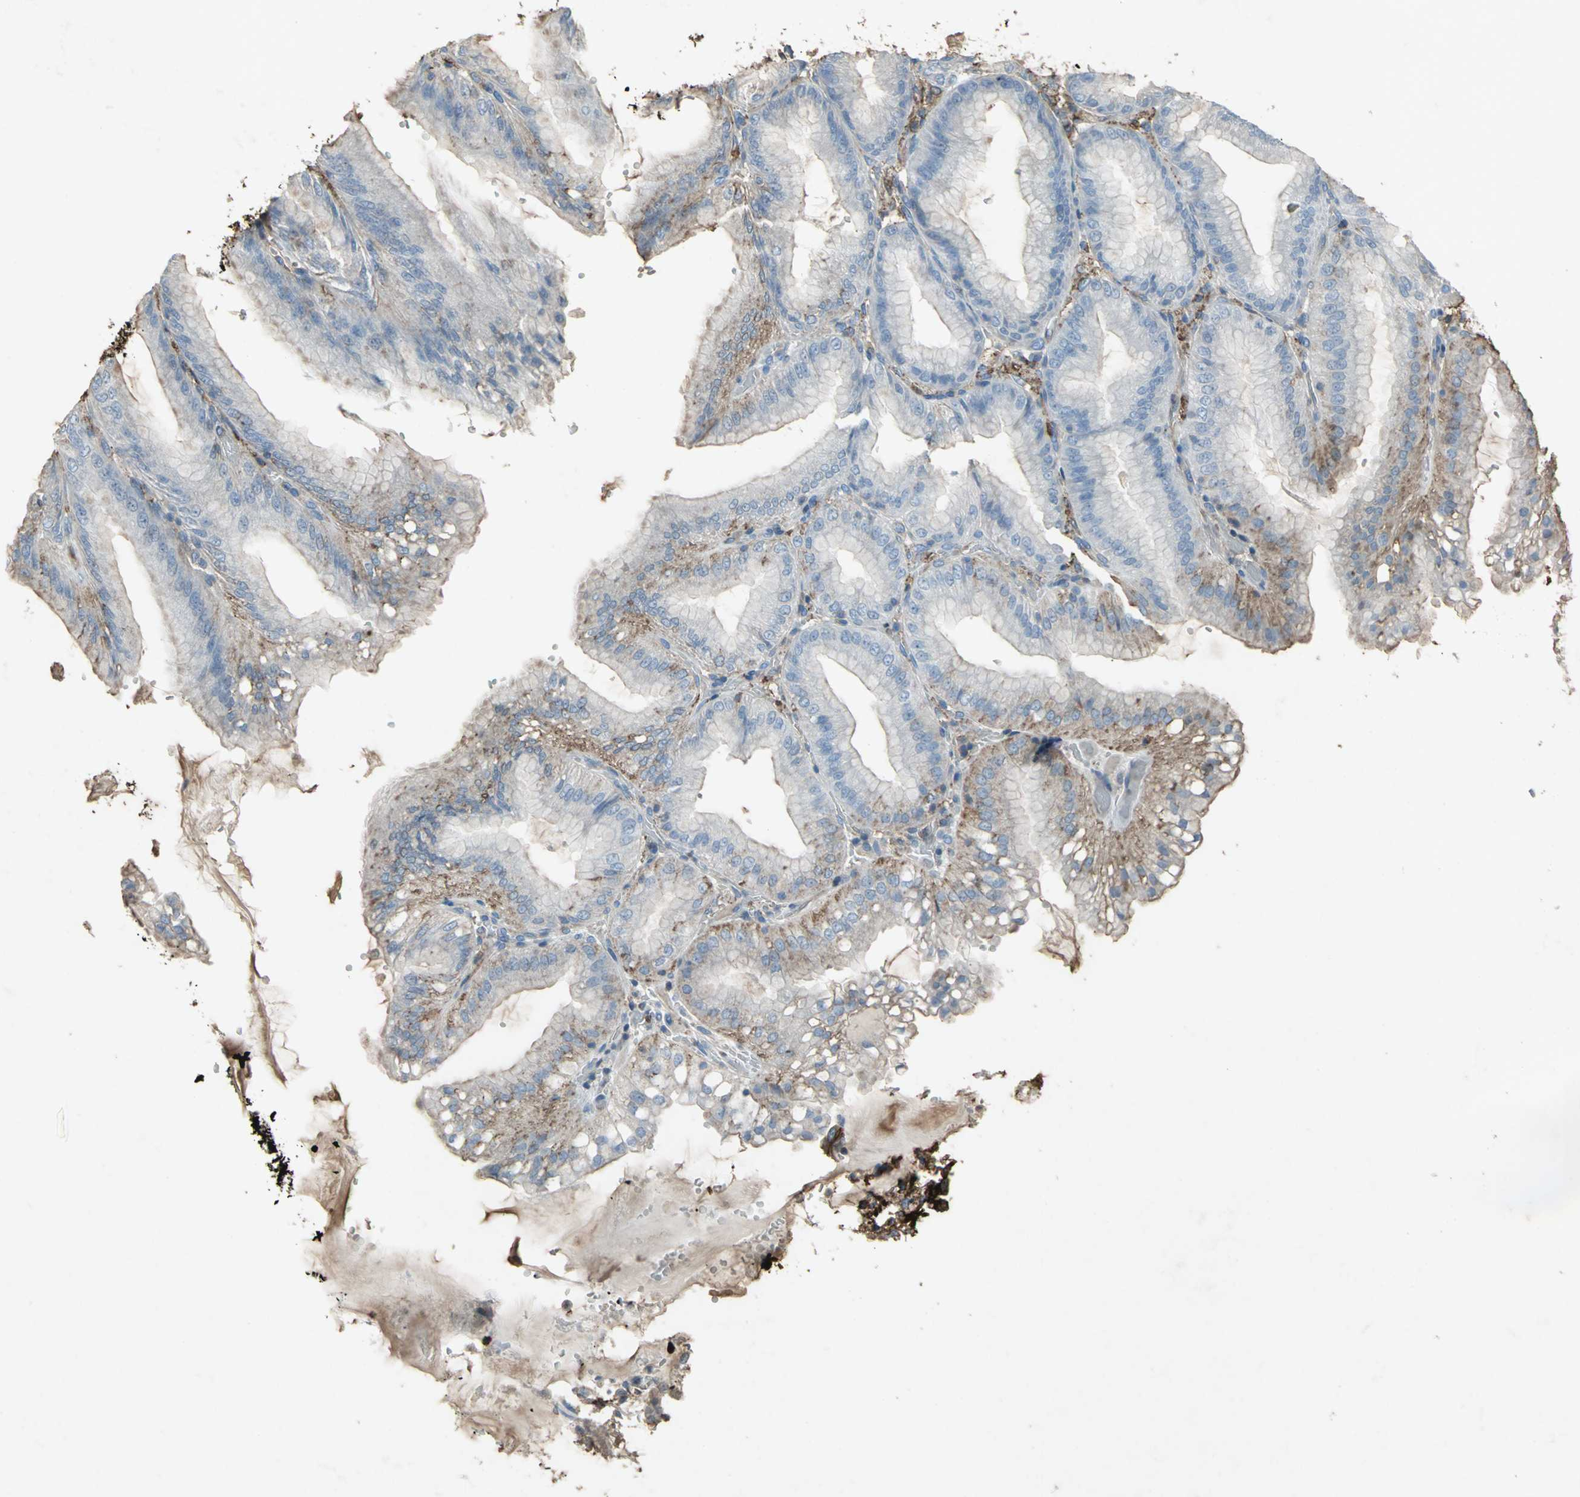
{"staining": {"intensity": "moderate", "quantity": "25%-75%", "location": "cytoplasmic/membranous"}, "tissue": "stomach", "cell_type": "Glandular cells", "image_type": "normal", "snomed": [{"axis": "morphology", "description": "Normal tissue, NOS"}, {"axis": "topography", "description": "Stomach, lower"}], "caption": "A brown stain labels moderate cytoplasmic/membranous positivity of a protein in glandular cells of unremarkable human stomach. (DAB (3,3'-diaminobenzidine) = brown stain, brightfield microscopy at high magnification).", "gene": "CCR6", "patient": {"sex": "male", "age": 71}}